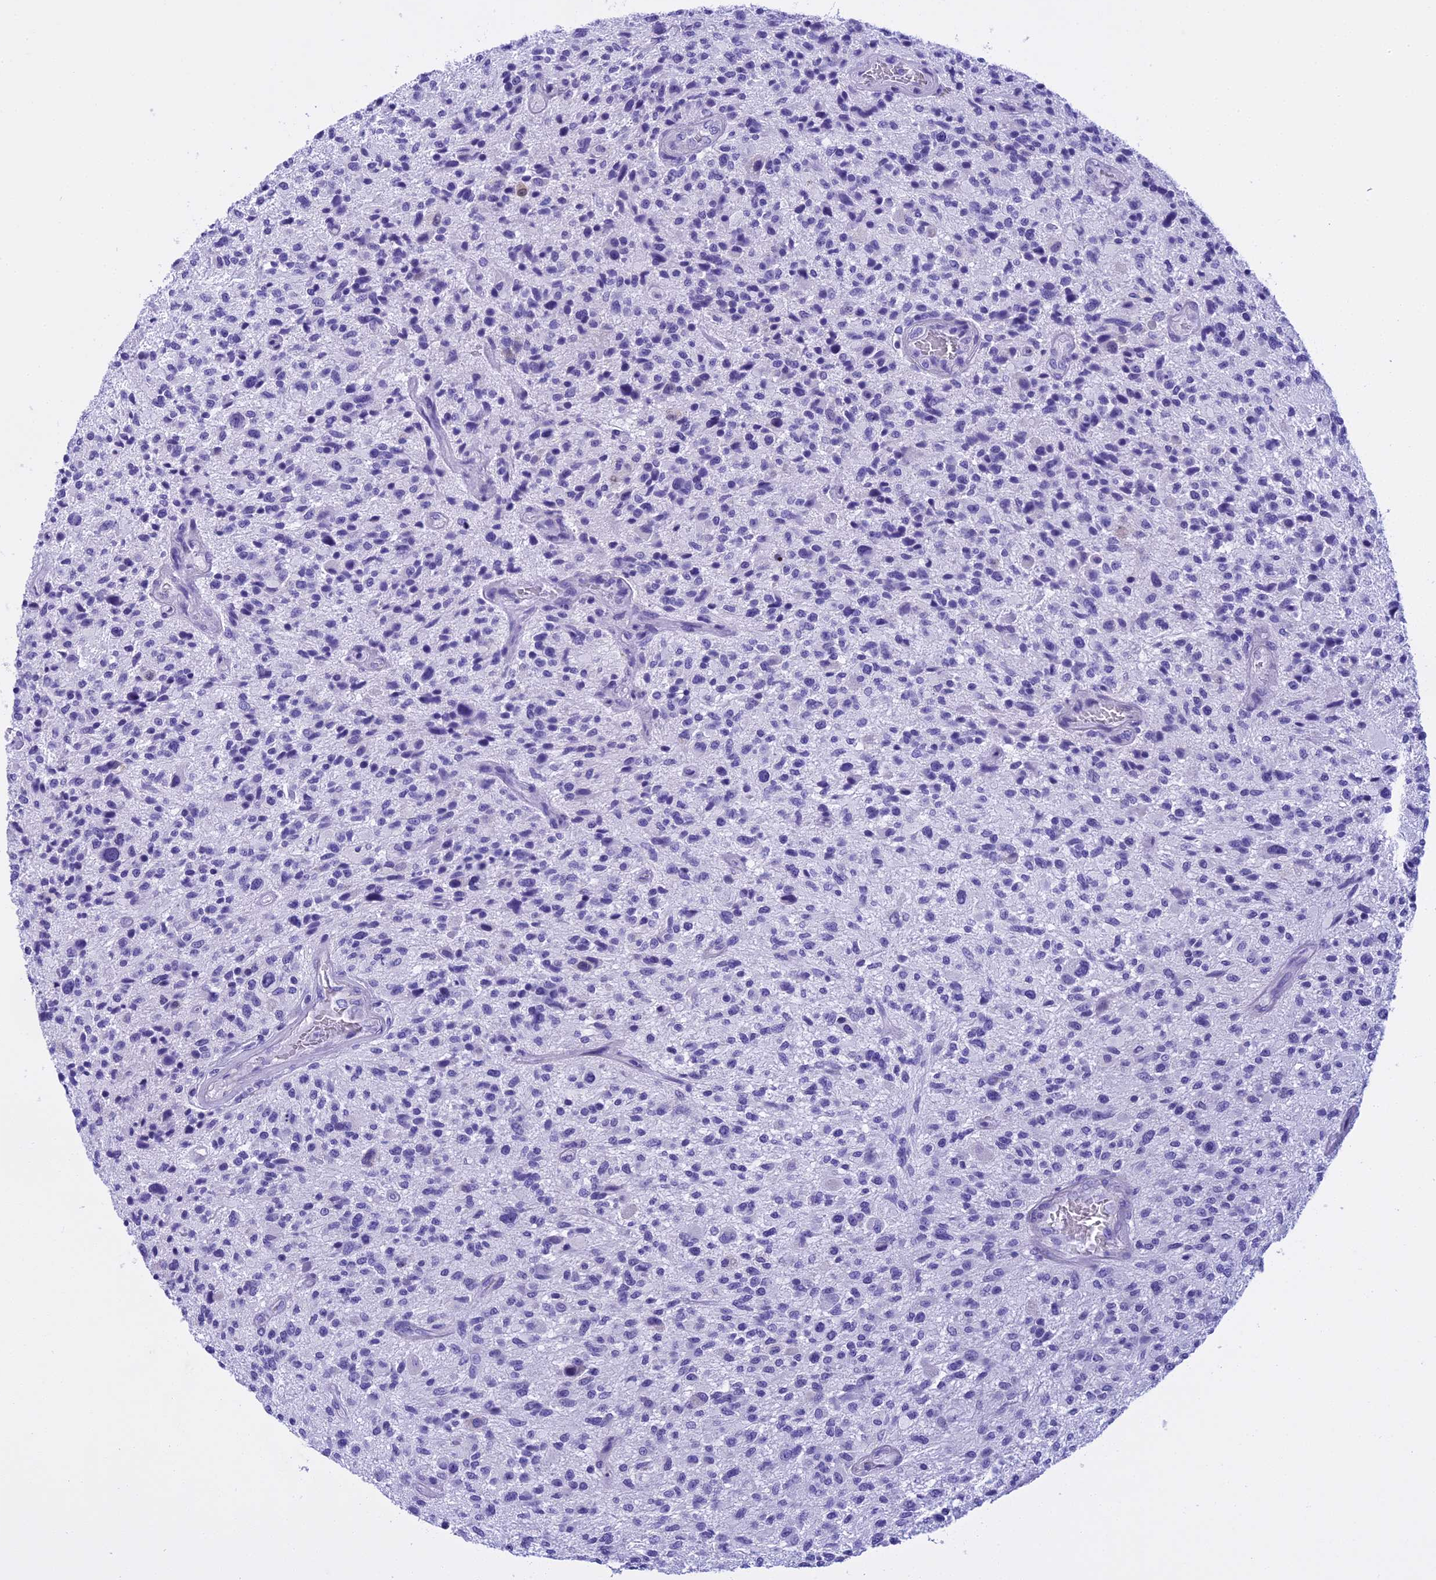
{"staining": {"intensity": "negative", "quantity": "none", "location": "none"}, "tissue": "glioma", "cell_type": "Tumor cells", "image_type": "cancer", "snomed": [{"axis": "morphology", "description": "Glioma, malignant, High grade"}, {"axis": "topography", "description": "Brain"}], "caption": "Tumor cells show no significant protein staining in glioma.", "gene": "KCTD14", "patient": {"sex": "male", "age": 47}}